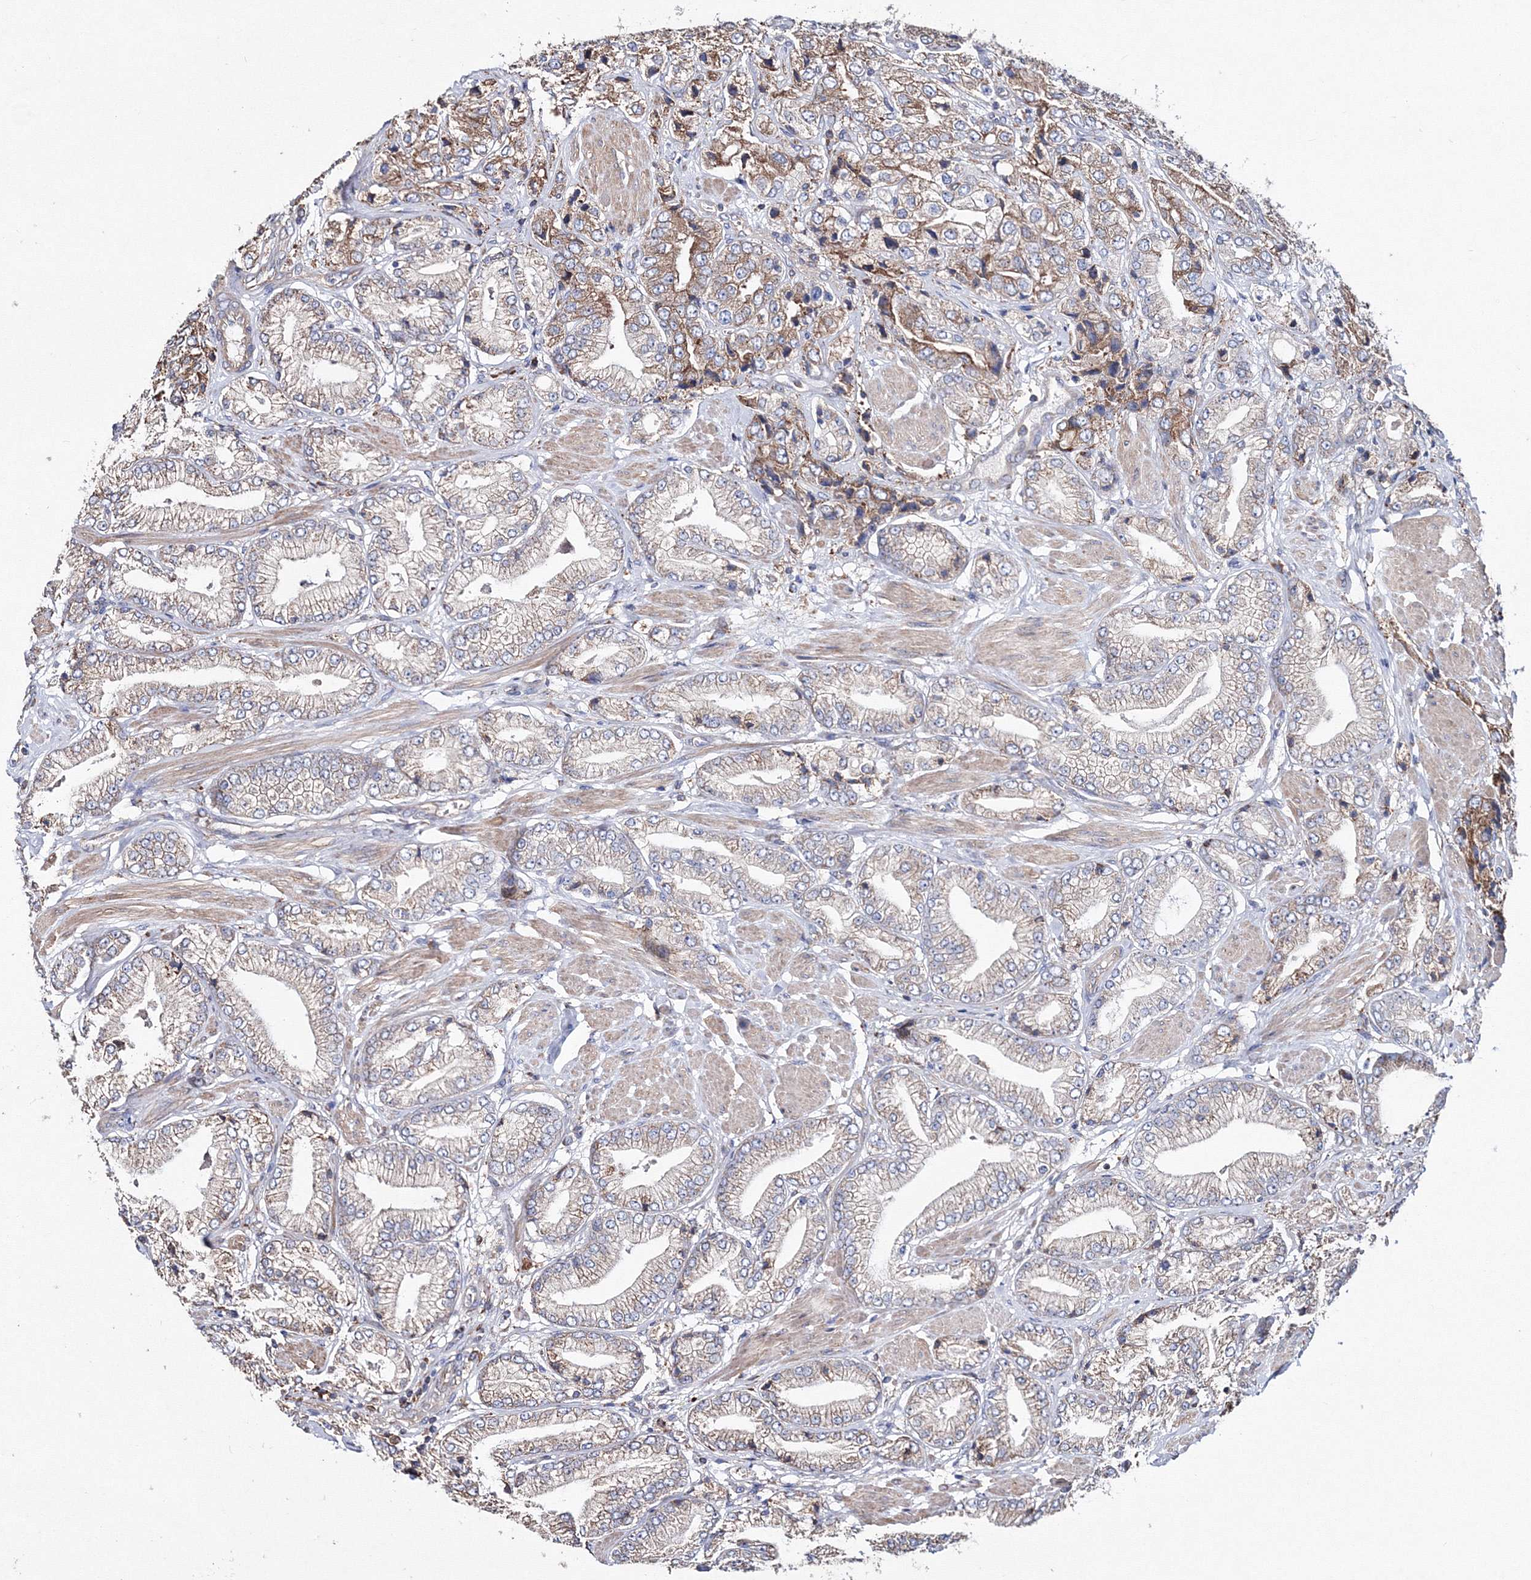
{"staining": {"intensity": "moderate", "quantity": "25%-75%", "location": "cytoplasmic/membranous"}, "tissue": "prostate cancer", "cell_type": "Tumor cells", "image_type": "cancer", "snomed": [{"axis": "morphology", "description": "Adenocarcinoma, High grade"}, {"axis": "topography", "description": "Prostate"}], "caption": "Prostate cancer (high-grade adenocarcinoma) stained with DAB (3,3'-diaminobenzidine) immunohistochemistry (IHC) shows medium levels of moderate cytoplasmic/membranous expression in approximately 25%-75% of tumor cells.", "gene": "VPS8", "patient": {"sex": "male", "age": 50}}